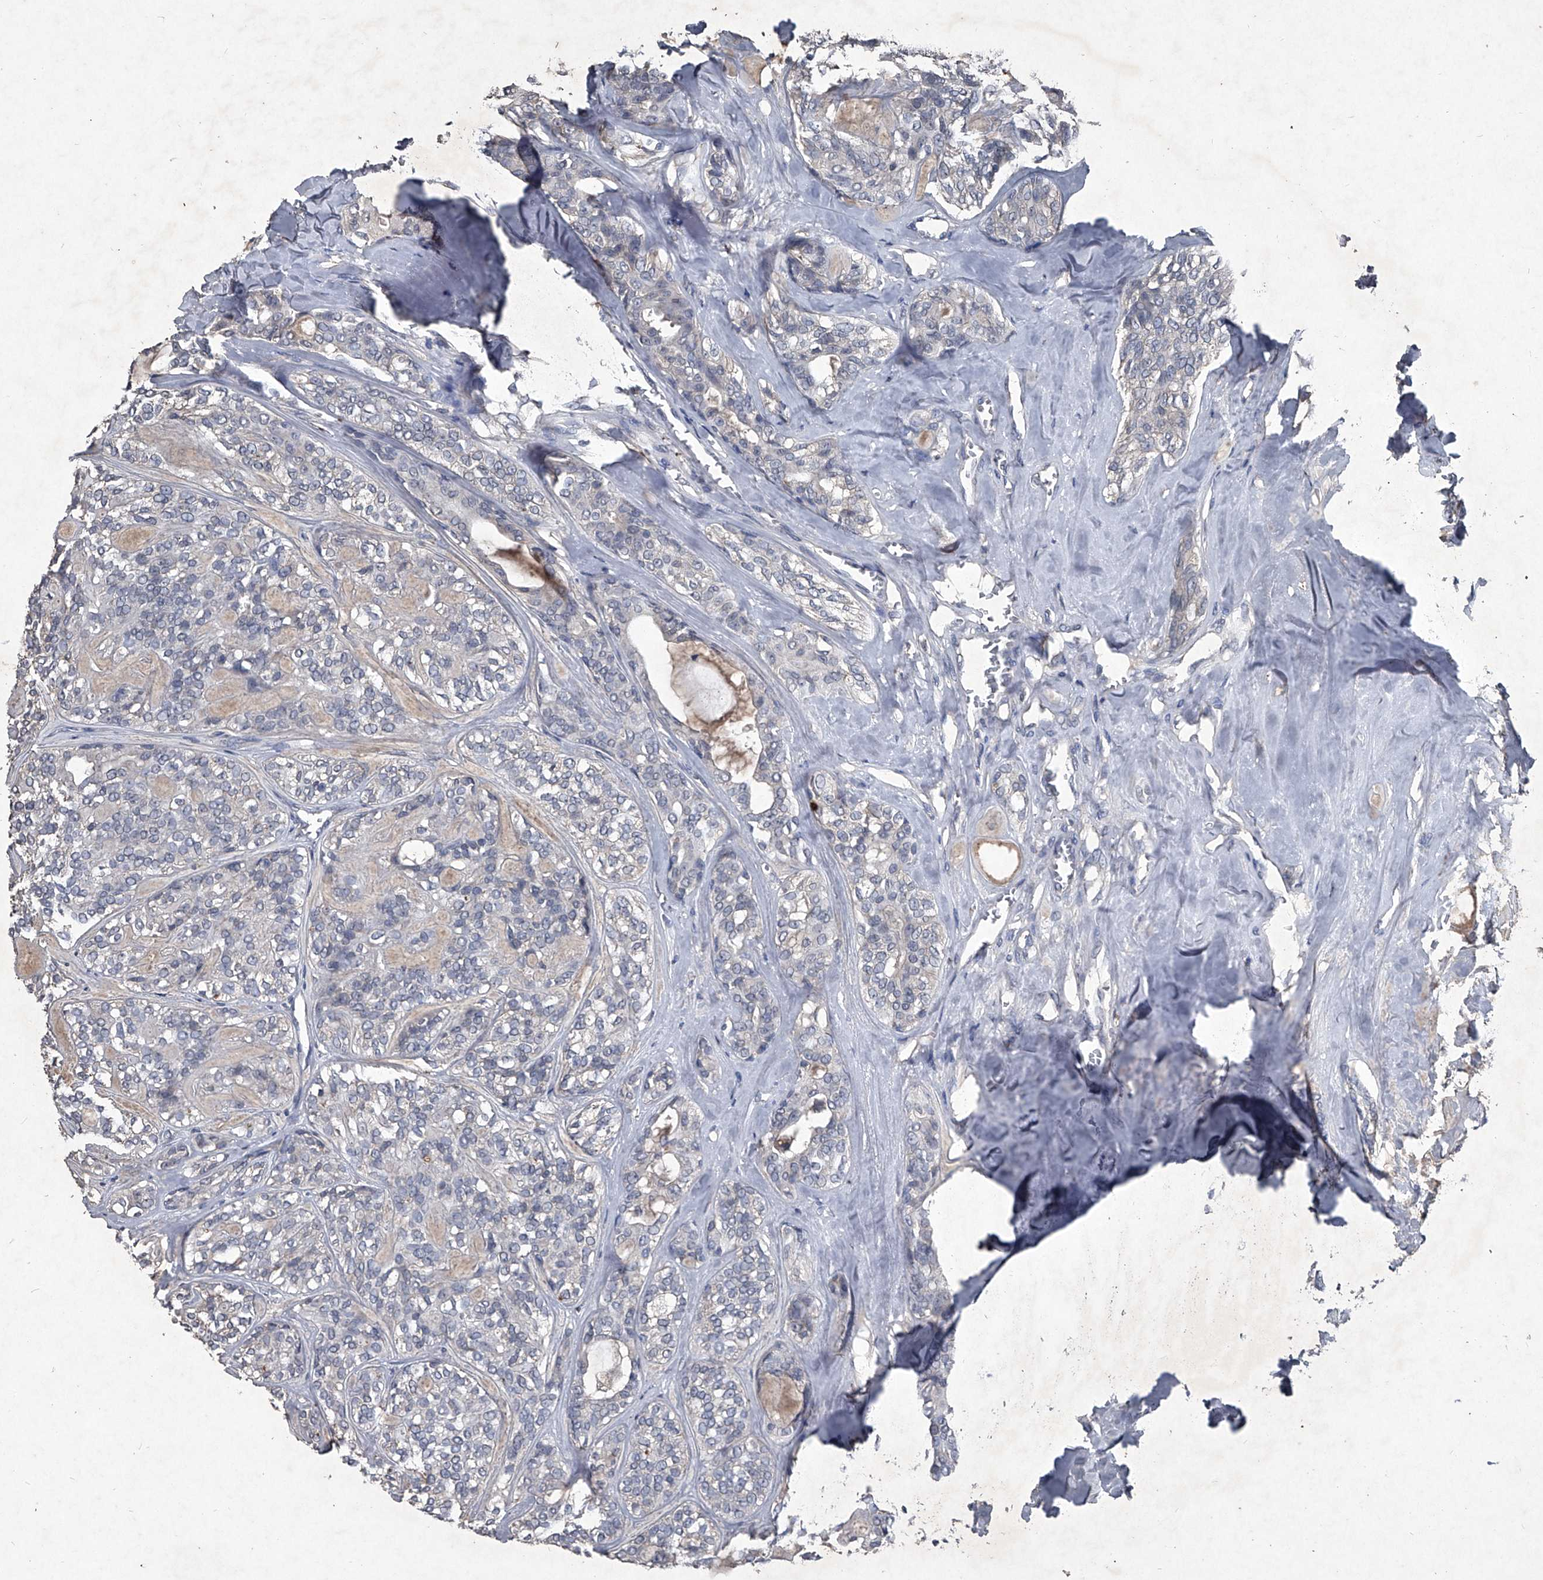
{"staining": {"intensity": "negative", "quantity": "none", "location": "none"}, "tissue": "head and neck cancer", "cell_type": "Tumor cells", "image_type": "cancer", "snomed": [{"axis": "morphology", "description": "Adenocarcinoma, NOS"}, {"axis": "topography", "description": "Head-Neck"}], "caption": "Head and neck adenocarcinoma was stained to show a protein in brown. There is no significant positivity in tumor cells.", "gene": "MAPKAP1", "patient": {"sex": "male", "age": 66}}